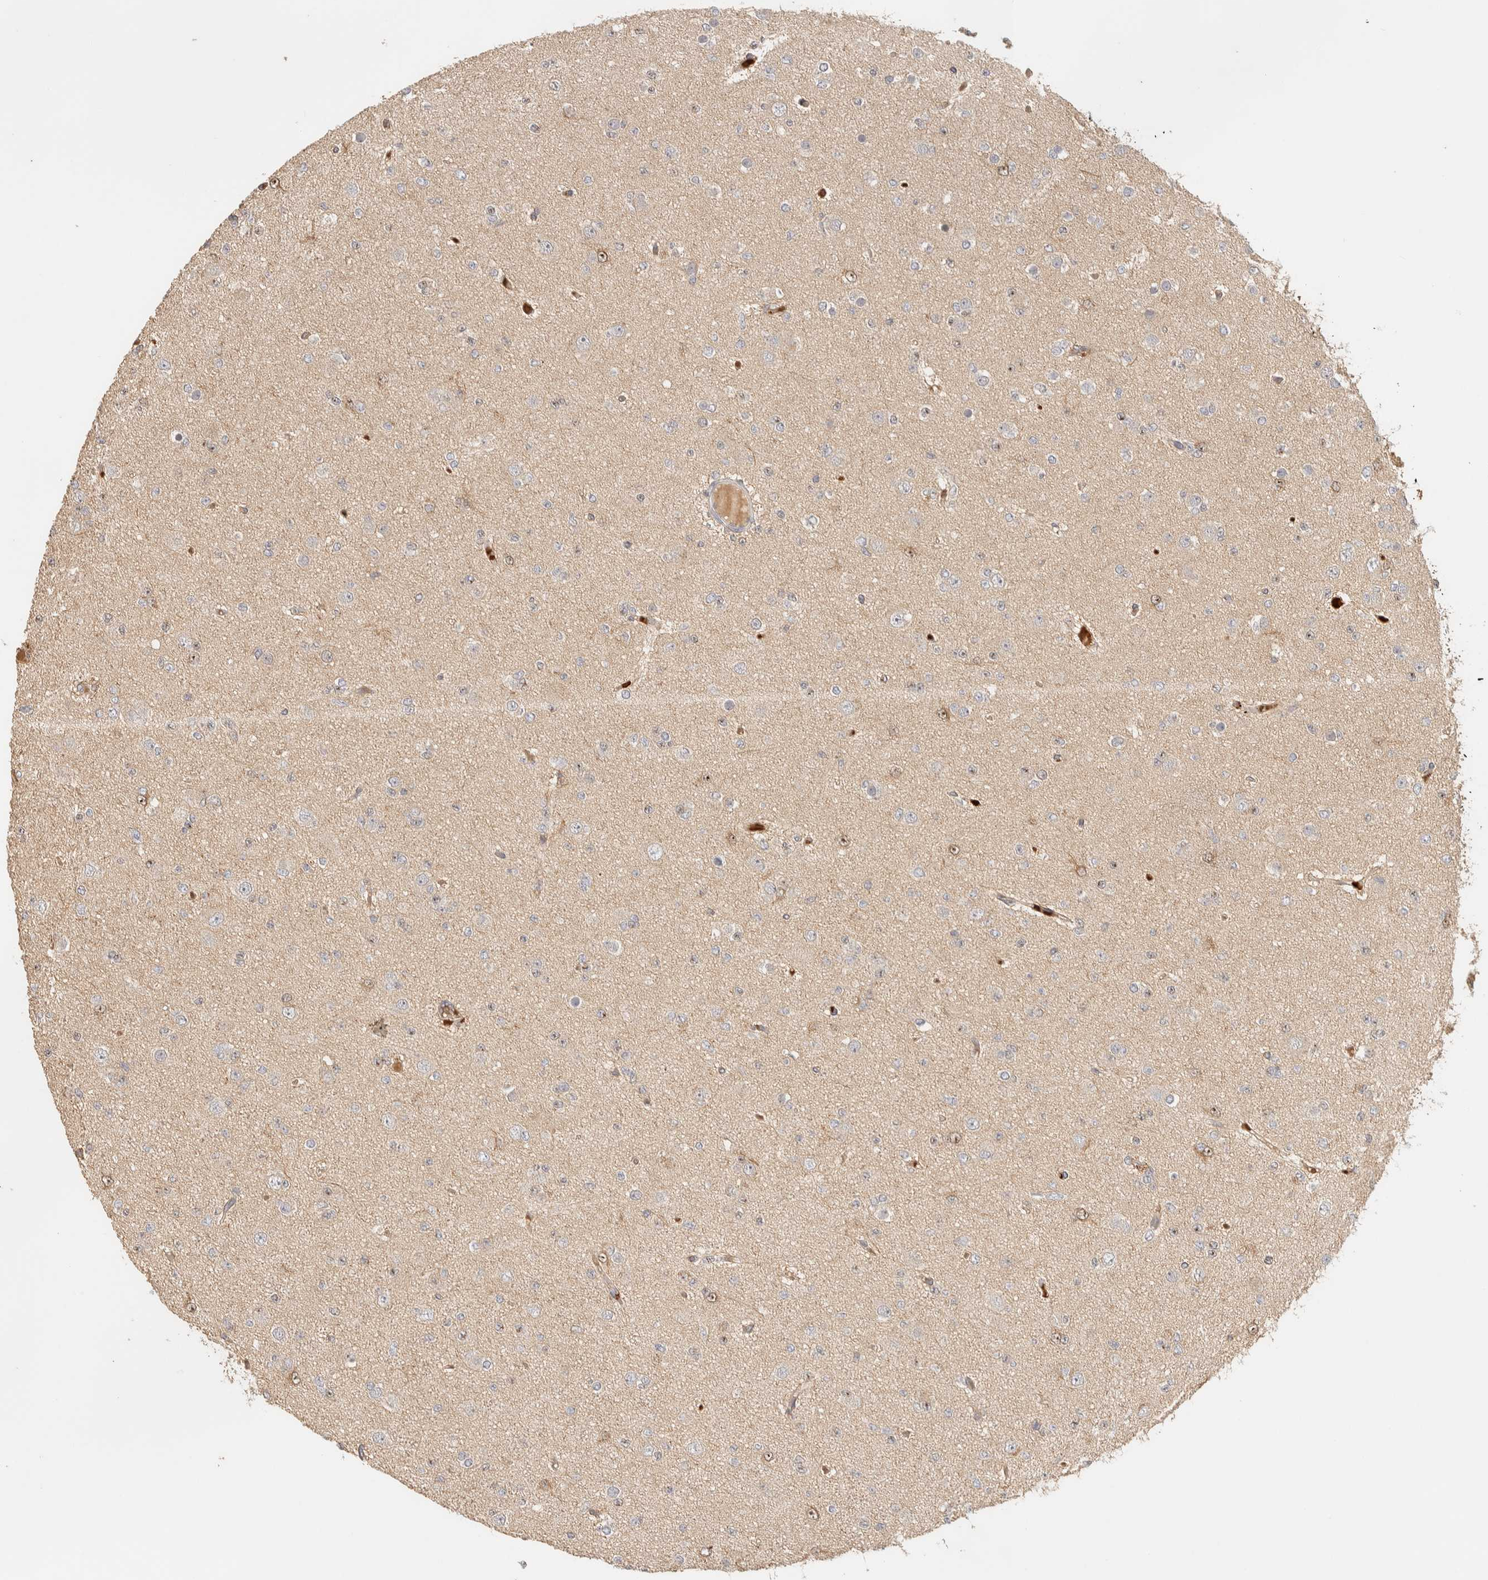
{"staining": {"intensity": "weak", "quantity": "<25%", "location": "cytoplasmic/membranous"}, "tissue": "glioma", "cell_type": "Tumor cells", "image_type": "cancer", "snomed": [{"axis": "morphology", "description": "Glioma, malignant, Low grade"}, {"axis": "topography", "description": "Brain"}], "caption": "Immunohistochemistry photomicrograph of low-grade glioma (malignant) stained for a protein (brown), which reveals no expression in tumor cells.", "gene": "TTI2", "patient": {"sex": "female", "age": 22}}